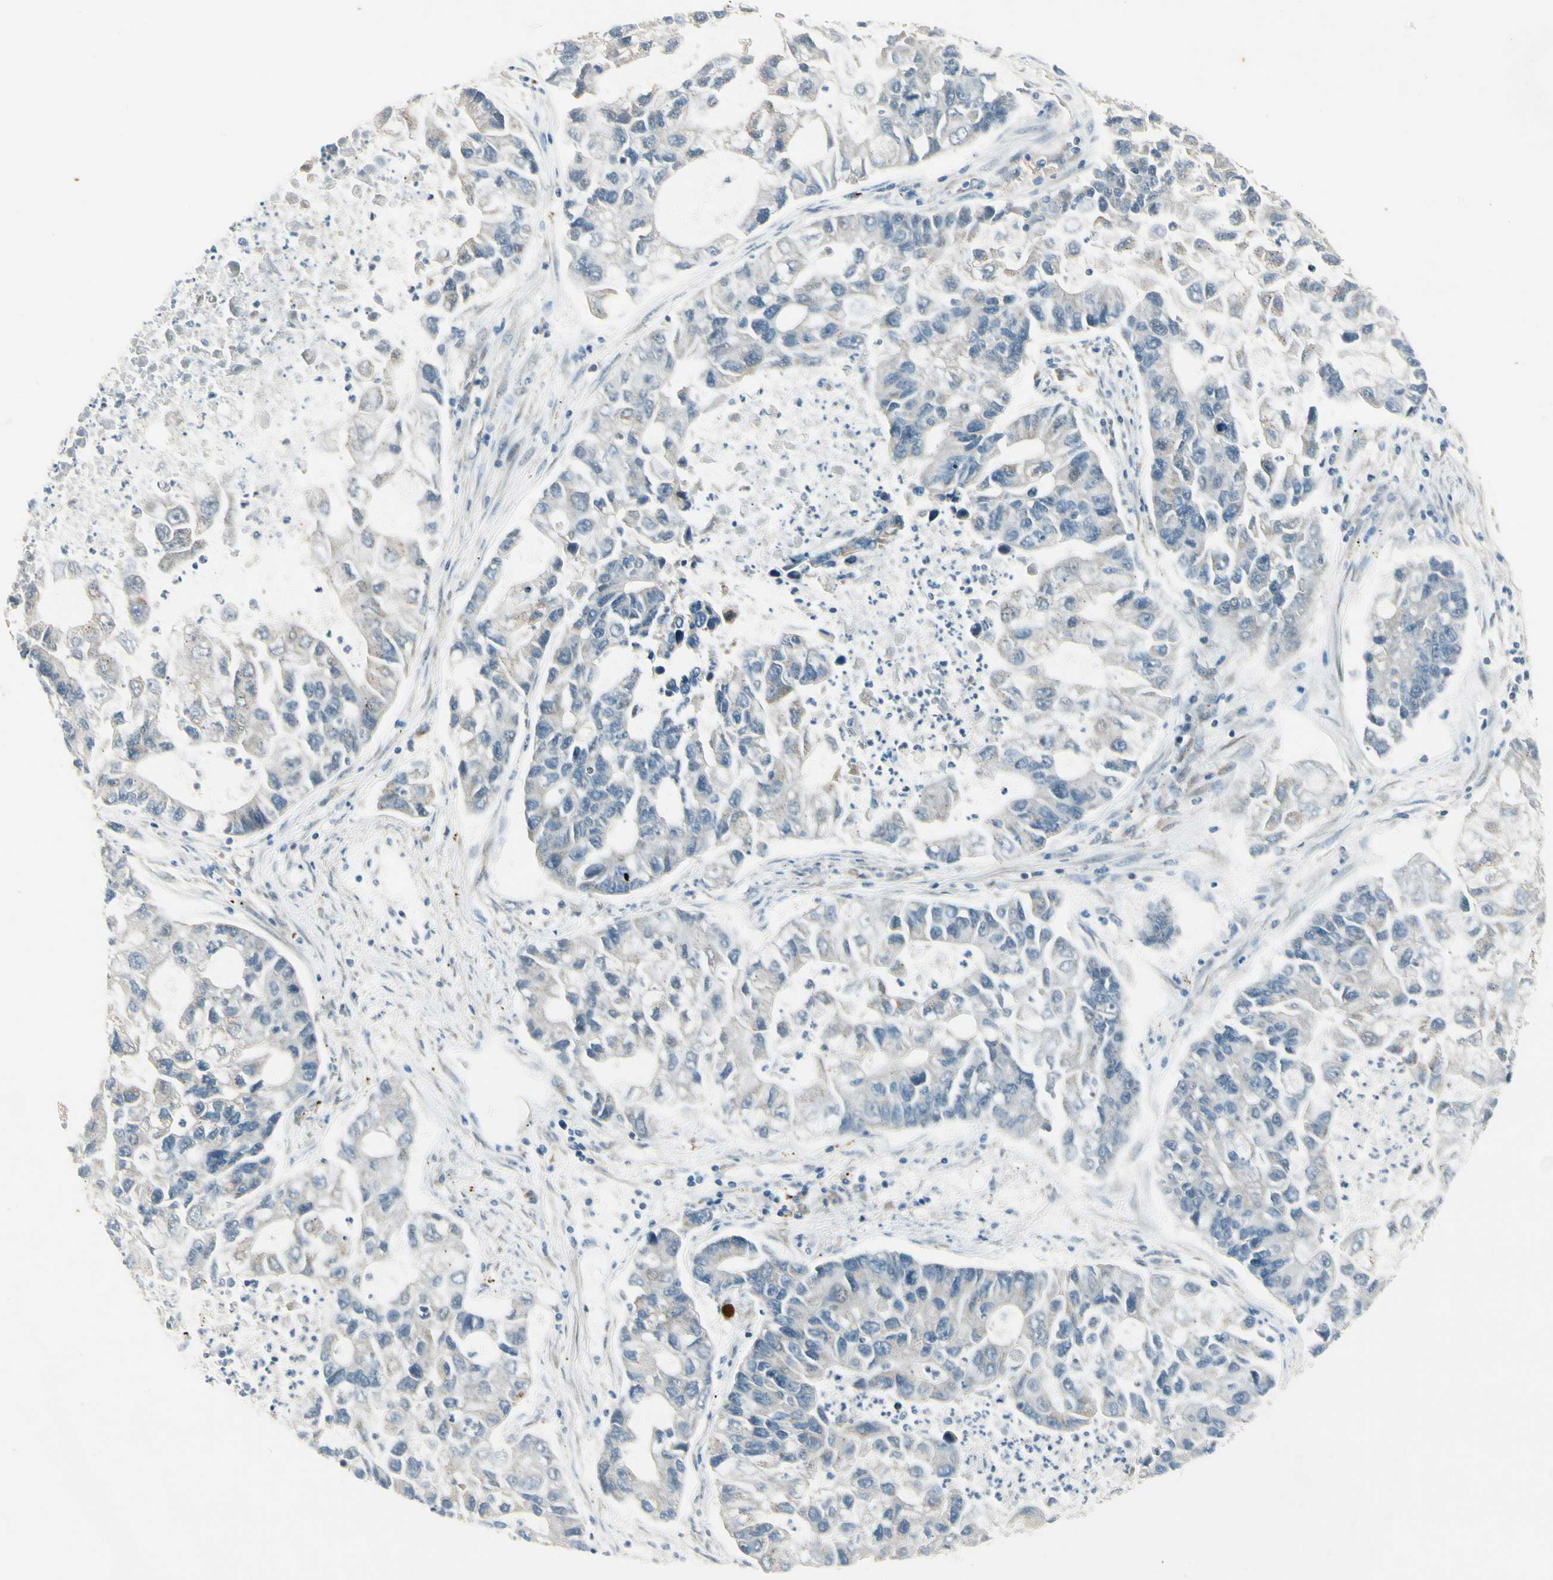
{"staining": {"intensity": "weak", "quantity": "<25%", "location": "cytoplasmic/membranous"}, "tissue": "lung cancer", "cell_type": "Tumor cells", "image_type": "cancer", "snomed": [{"axis": "morphology", "description": "Adenocarcinoma, NOS"}, {"axis": "topography", "description": "Lung"}], "caption": "IHC of human lung adenocarcinoma exhibits no expression in tumor cells.", "gene": "MANSC1", "patient": {"sex": "female", "age": 51}}